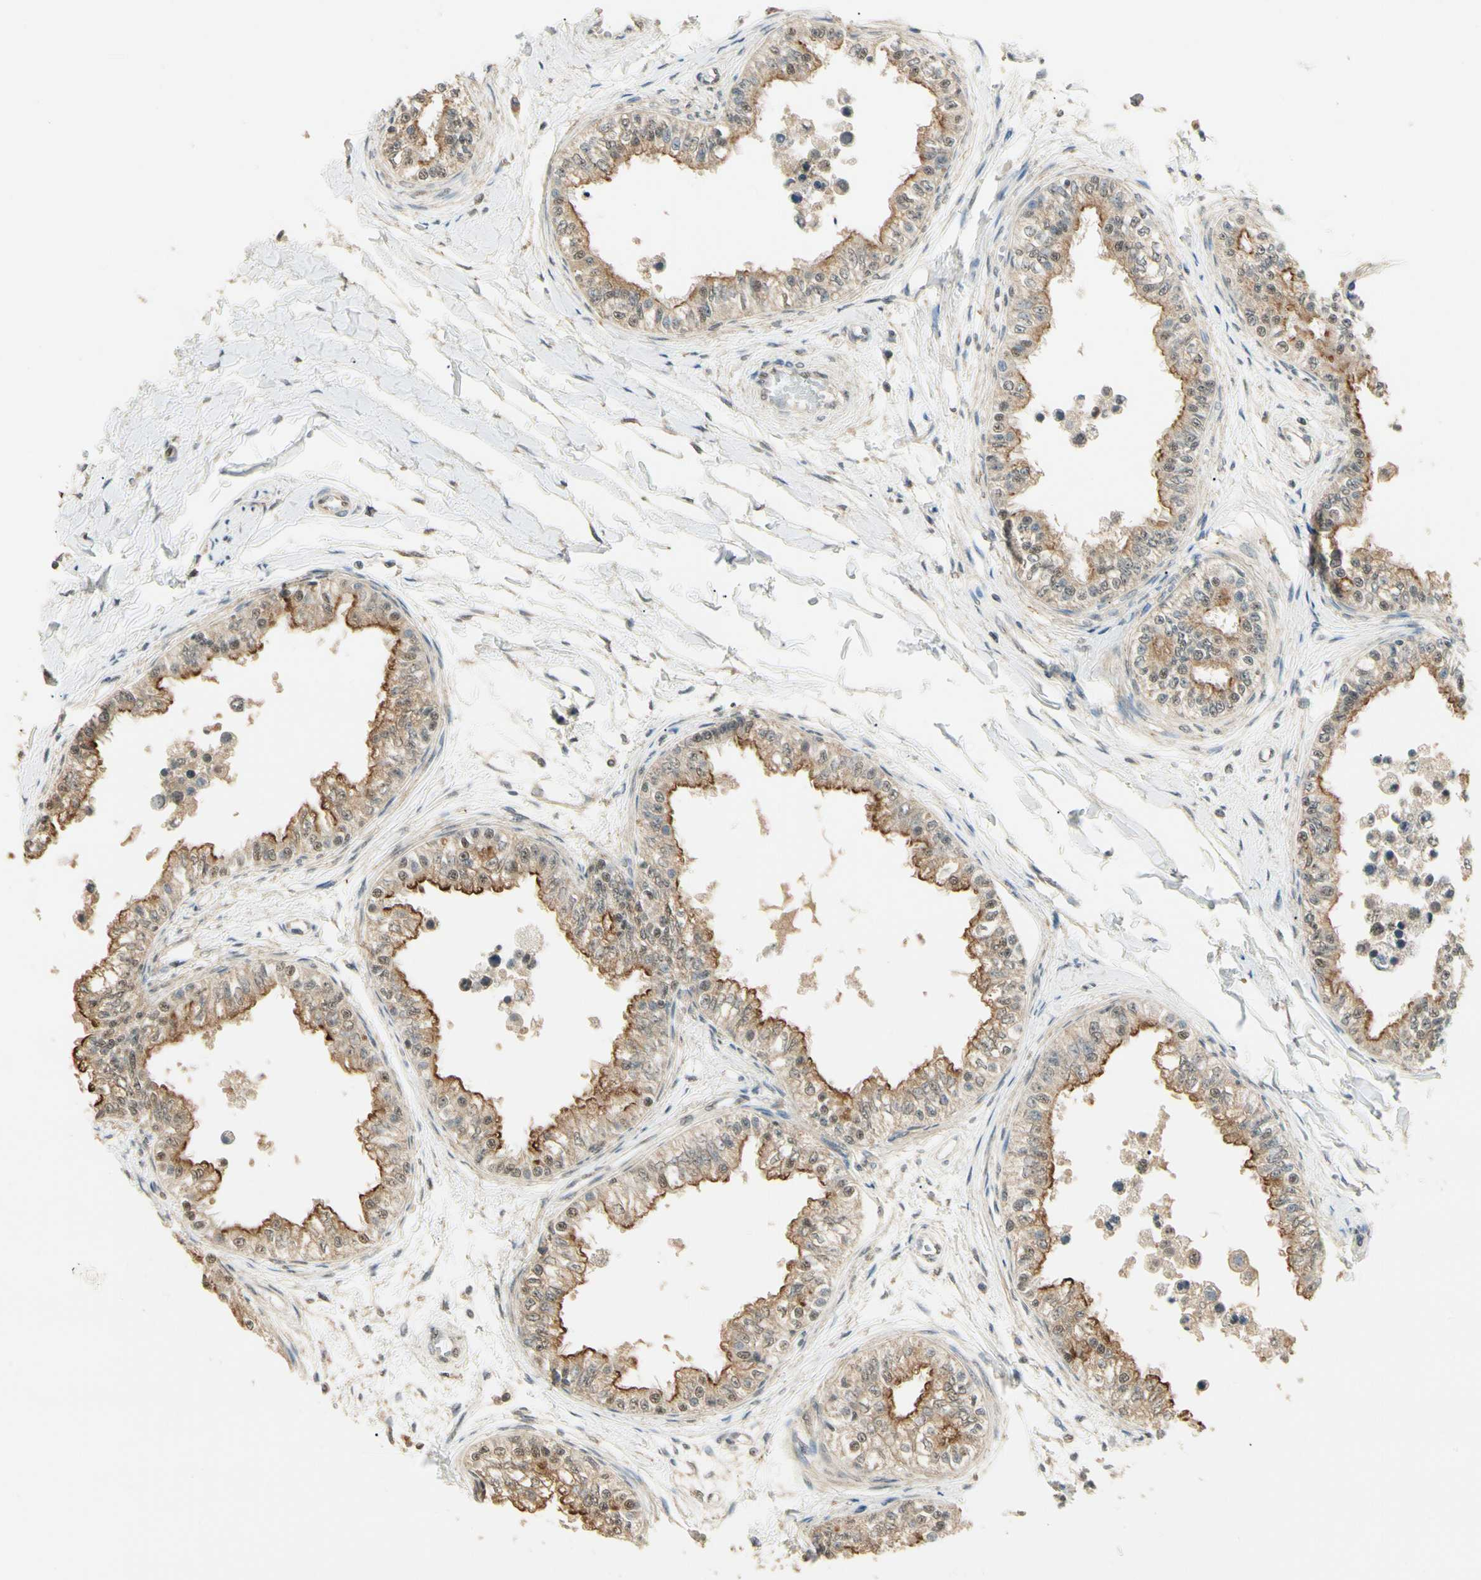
{"staining": {"intensity": "weak", "quantity": ">75%", "location": "cytoplasmic/membranous"}, "tissue": "epididymis", "cell_type": "Glandular cells", "image_type": "normal", "snomed": [{"axis": "morphology", "description": "Normal tissue, NOS"}, {"axis": "morphology", "description": "Adenocarcinoma, metastatic, NOS"}, {"axis": "topography", "description": "Testis"}, {"axis": "topography", "description": "Epididymis"}], "caption": "Approximately >75% of glandular cells in normal epididymis show weak cytoplasmic/membranous protein positivity as visualized by brown immunohistochemical staining.", "gene": "SGCA", "patient": {"sex": "male", "age": 26}}